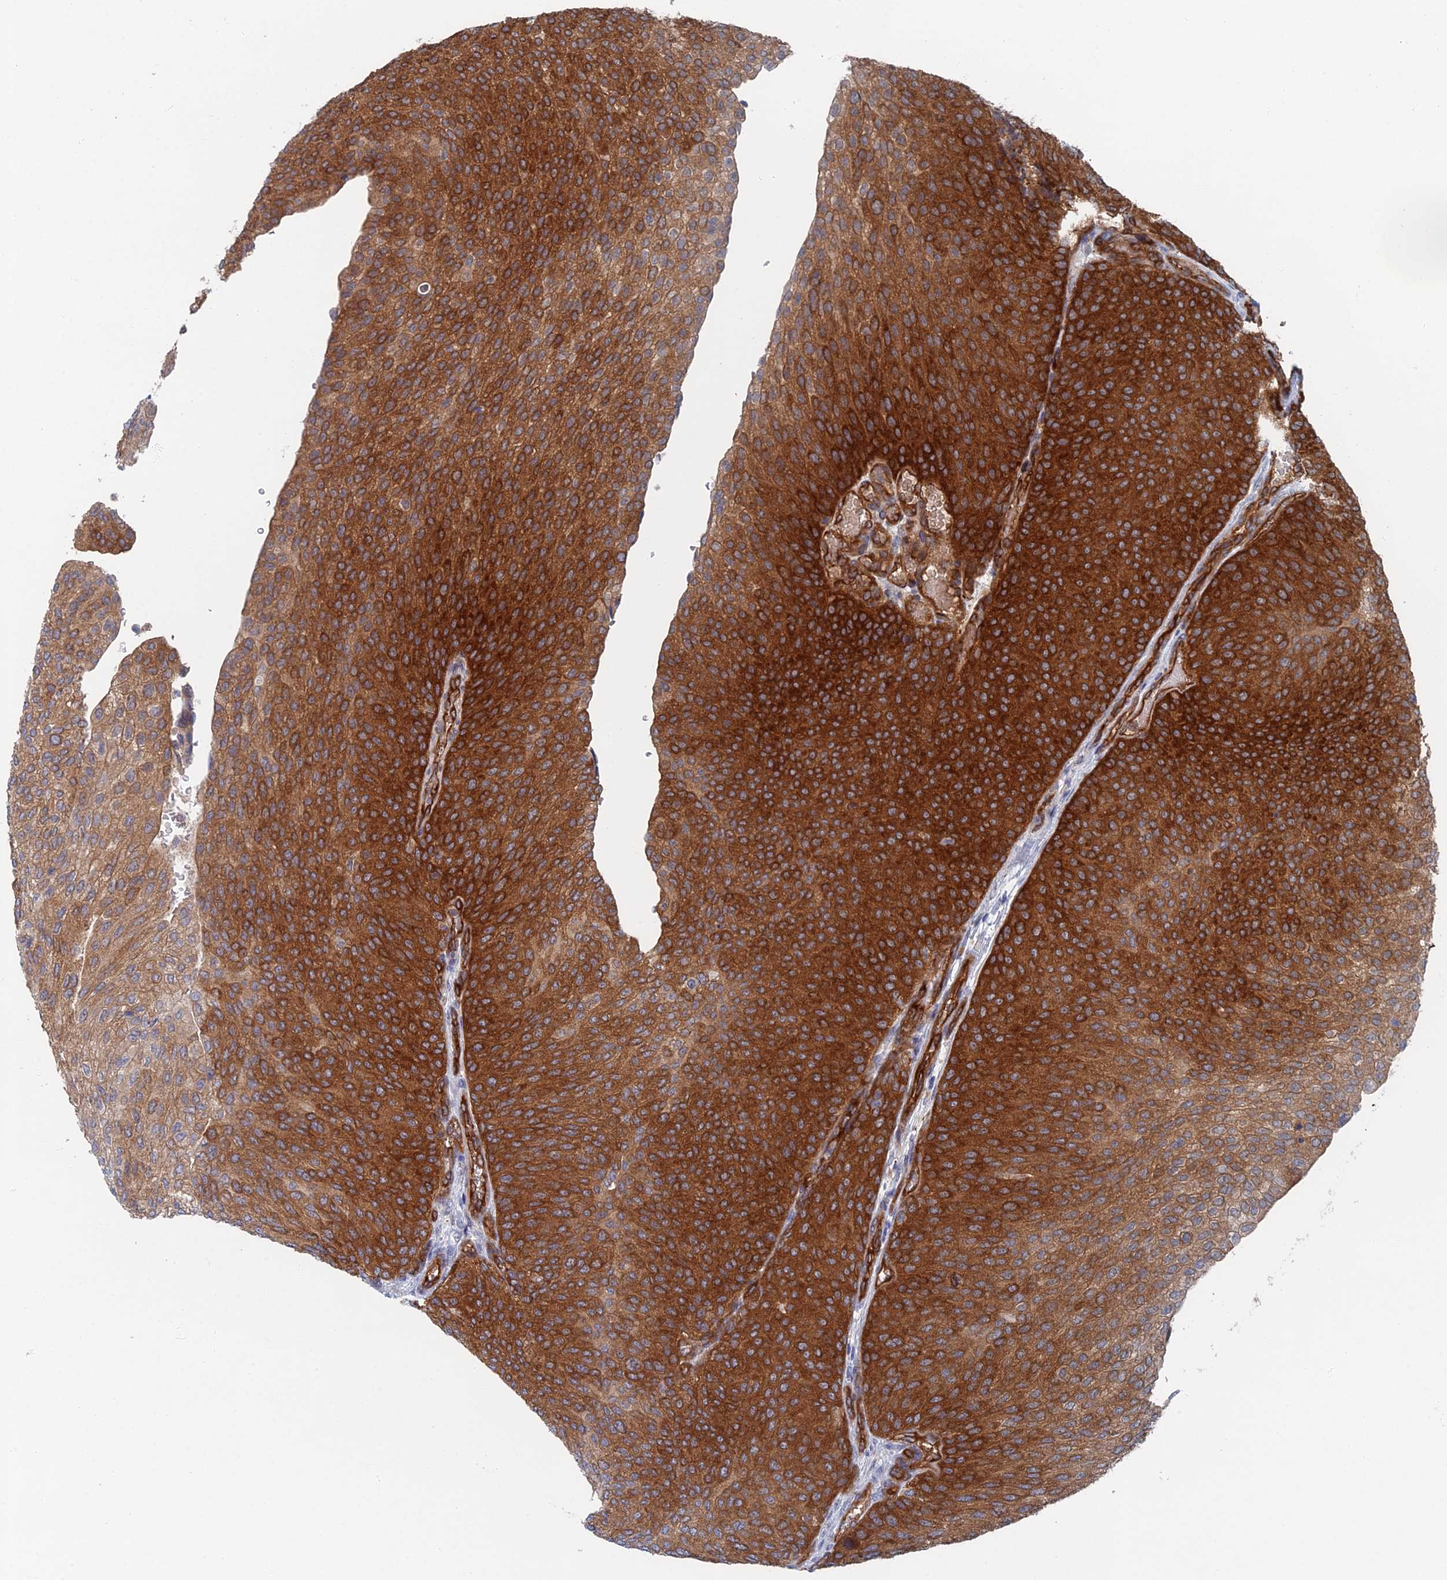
{"staining": {"intensity": "strong", "quantity": ">75%", "location": "cytoplasmic/membranous"}, "tissue": "urothelial cancer", "cell_type": "Tumor cells", "image_type": "cancer", "snomed": [{"axis": "morphology", "description": "Urothelial carcinoma, High grade"}, {"axis": "topography", "description": "Urinary bladder"}], "caption": "Strong cytoplasmic/membranous positivity for a protein is appreciated in approximately >75% of tumor cells of urothelial cancer using IHC.", "gene": "ARAP3", "patient": {"sex": "female", "age": 79}}